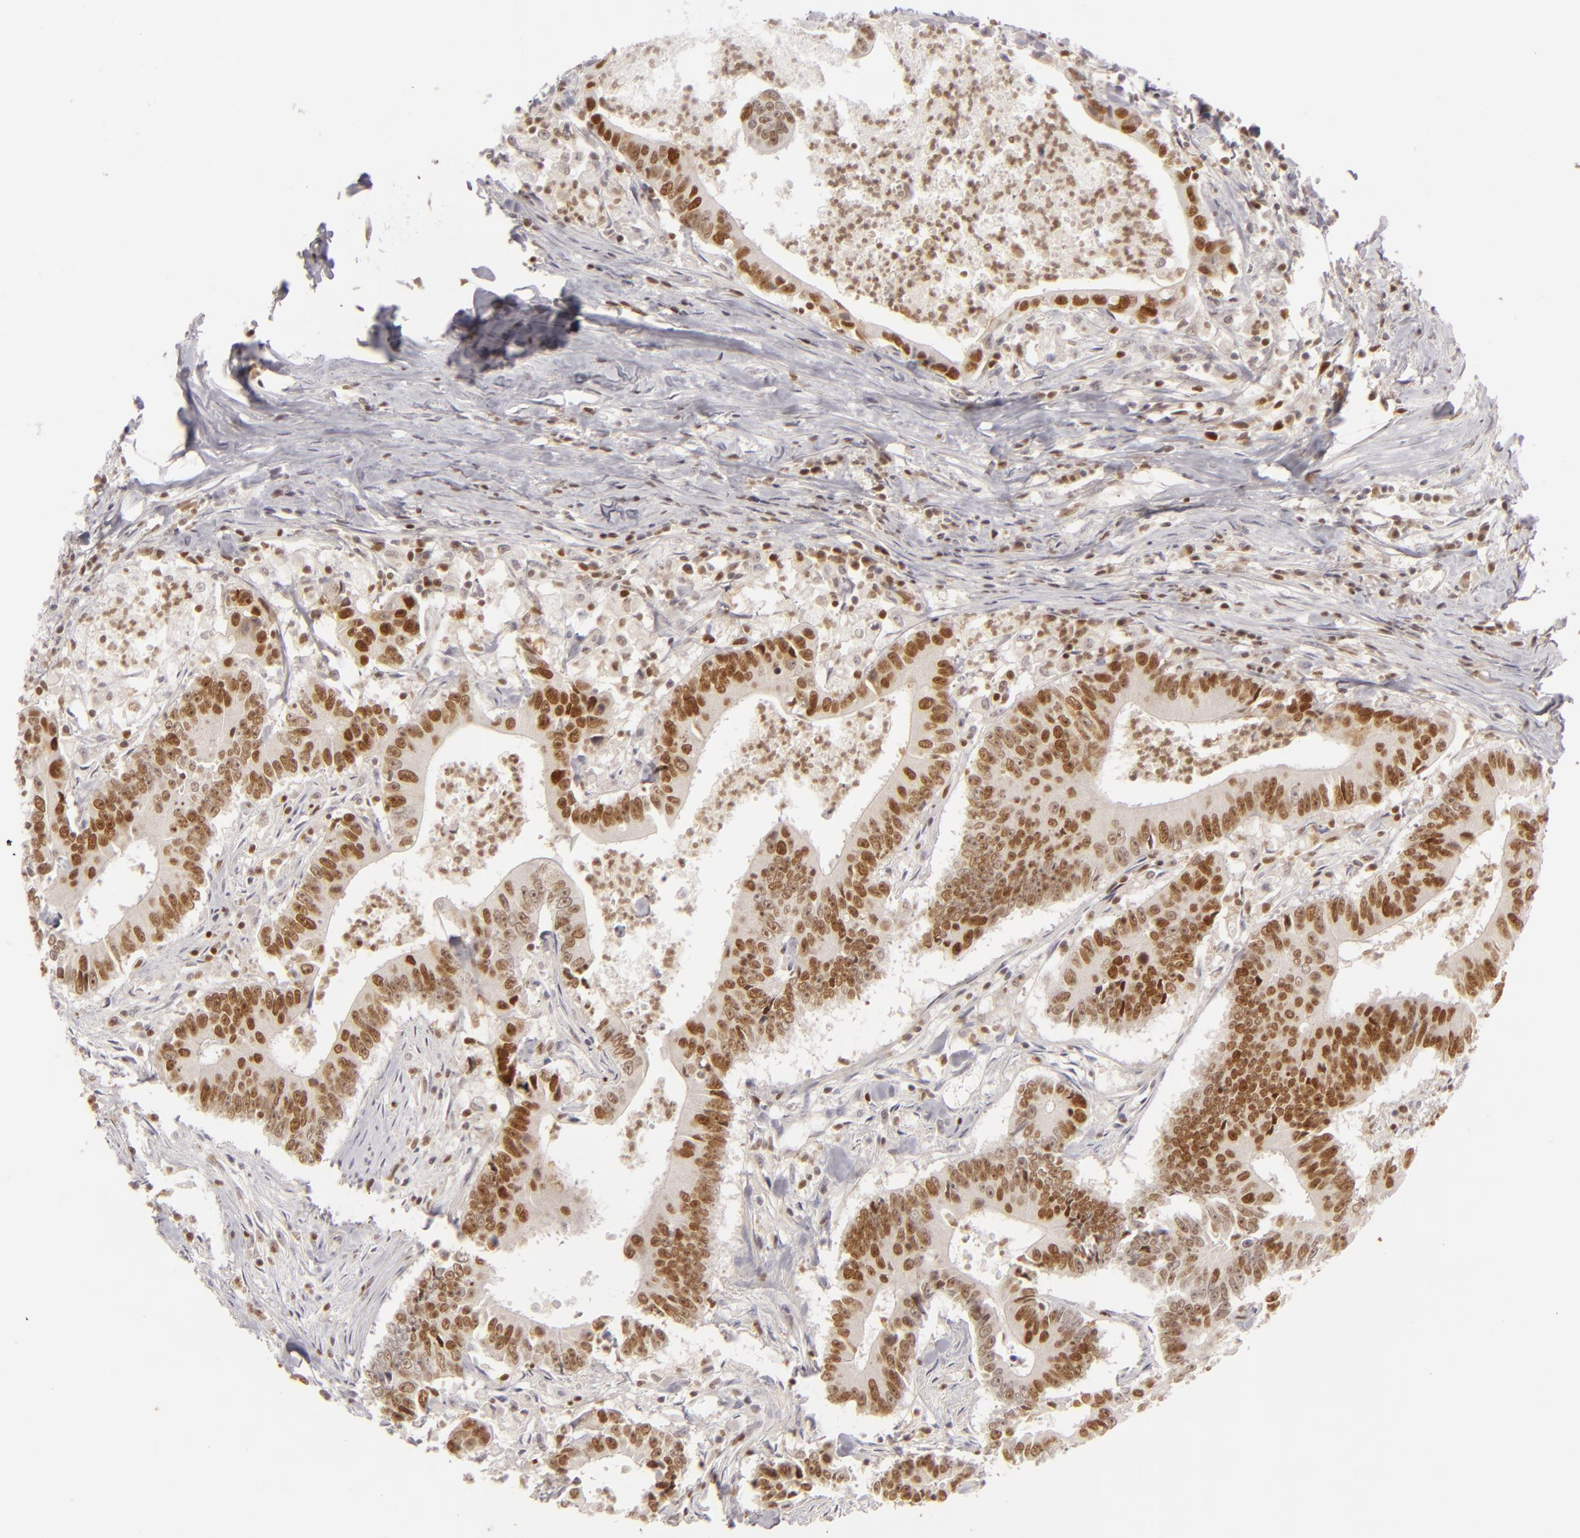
{"staining": {"intensity": "strong", "quantity": ">75%", "location": "nuclear"}, "tissue": "colorectal cancer", "cell_type": "Tumor cells", "image_type": "cancer", "snomed": [{"axis": "morphology", "description": "Adenocarcinoma, NOS"}, {"axis": "topography", "description": "Colon"}], "caption": "This is an image of IHC staining of adenocarcinoma (colorectal), which shows strong expression in the nuclear of tumor cells.", "gene": "FEN1", "patient": {"sex": "male", "age": 55}}